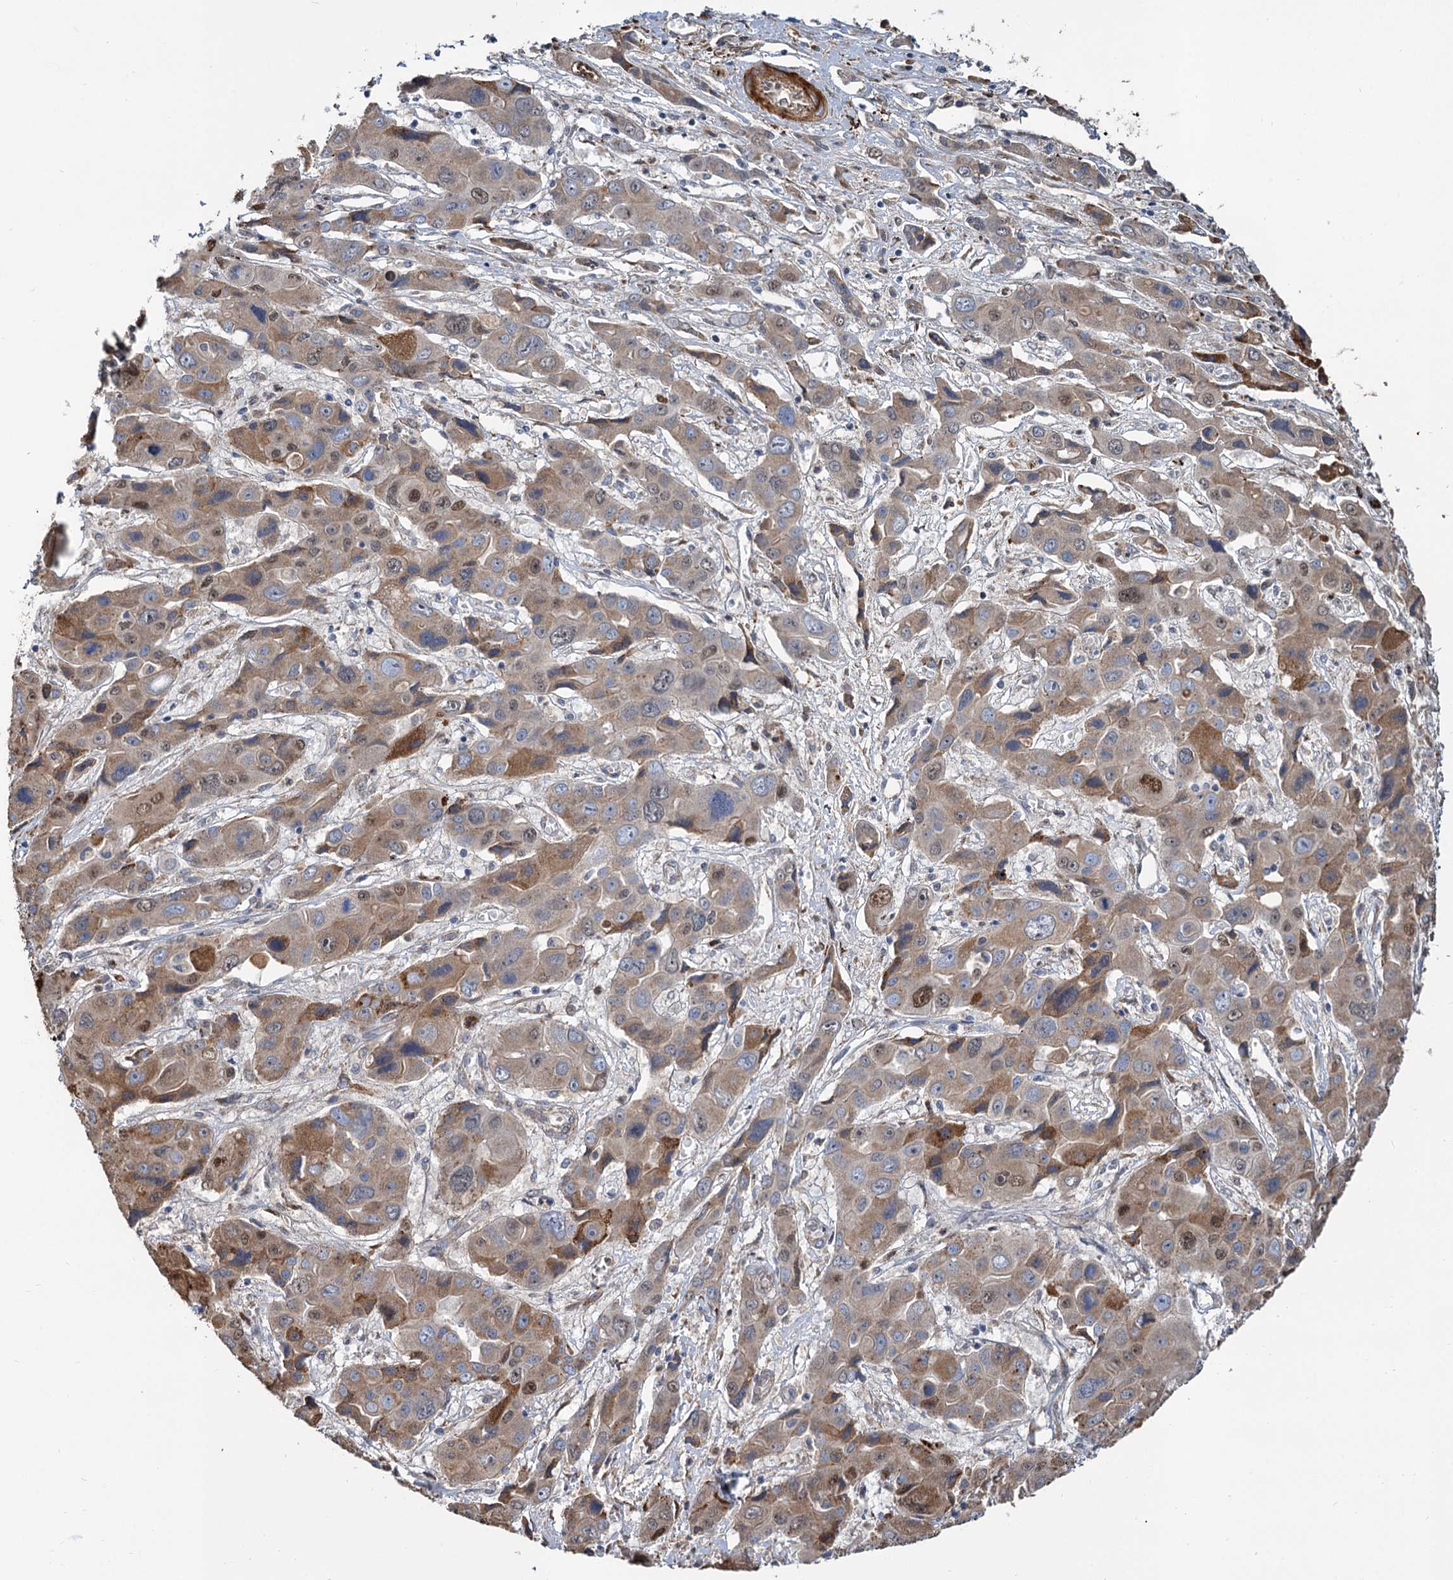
{"staining": {"intensity": "moderate", "quantity": "25%-75%", "location": "cytoplasmic/membranous"}, "tissue": "liver cancer", "cell_type": "Tumor cells", "image_type": "cancer", "snomed": [{"axis": "morphology", "description": "Cholangiocarcinoma"}, {"axis": "topography", "description": "Liver"}], "caption": "Cholangiocarcinoma (liver) stained with immunohistochemistry (IHC) reveals moderate cytoplasmic/membranous positivity in approximately 25%-75% of tumor cells.", "gene": "ALKBH7", "patient": {"sex": "male", "age": 67}}